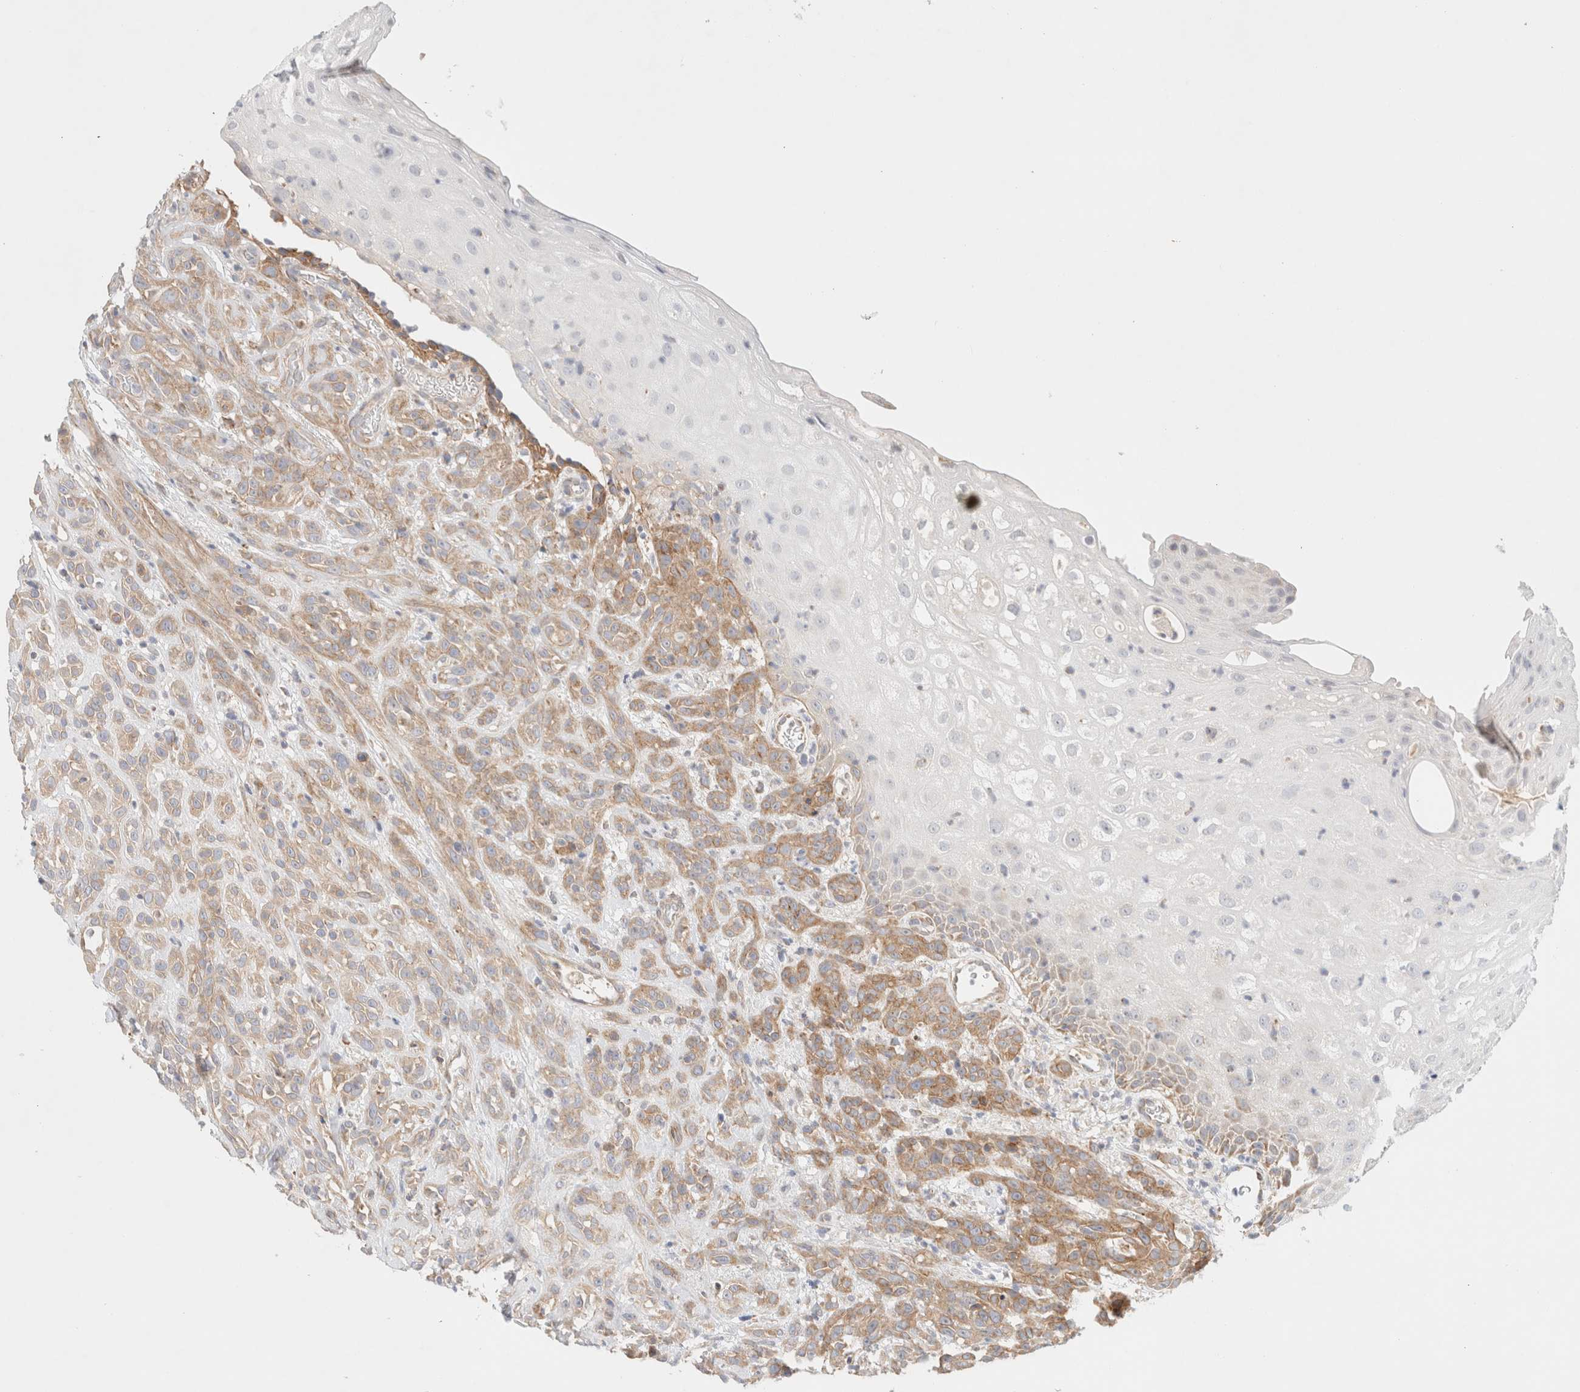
{"staining": {"intensity": "moderate", "quantity": ">75%", "location": "cytoplasmic/membranous"}, "tissue": "head and neck cancer", "cell_type": "Tumor cells", "image_type": "cancer", "snomed": [{"axis": "morphology", "description": "Normal tissue, NOS"}, {"axis": "morphology", "description": "Squamous cell carcinoma, NOS"}, {"axis": "topography", "description": "Cartilage tissue"}, {"axis": "topography", "description": "Head-Neck"}], "caption": "The micrograph exhibits immunohistochemical staining of squamous cell carcinoma (head and neck). There is moderate cytoplasmic/membranous staining is present in approximately >75% of tumor cells.", "gene": "MRM3", "patient": {"sex": "male", "age": 62}}